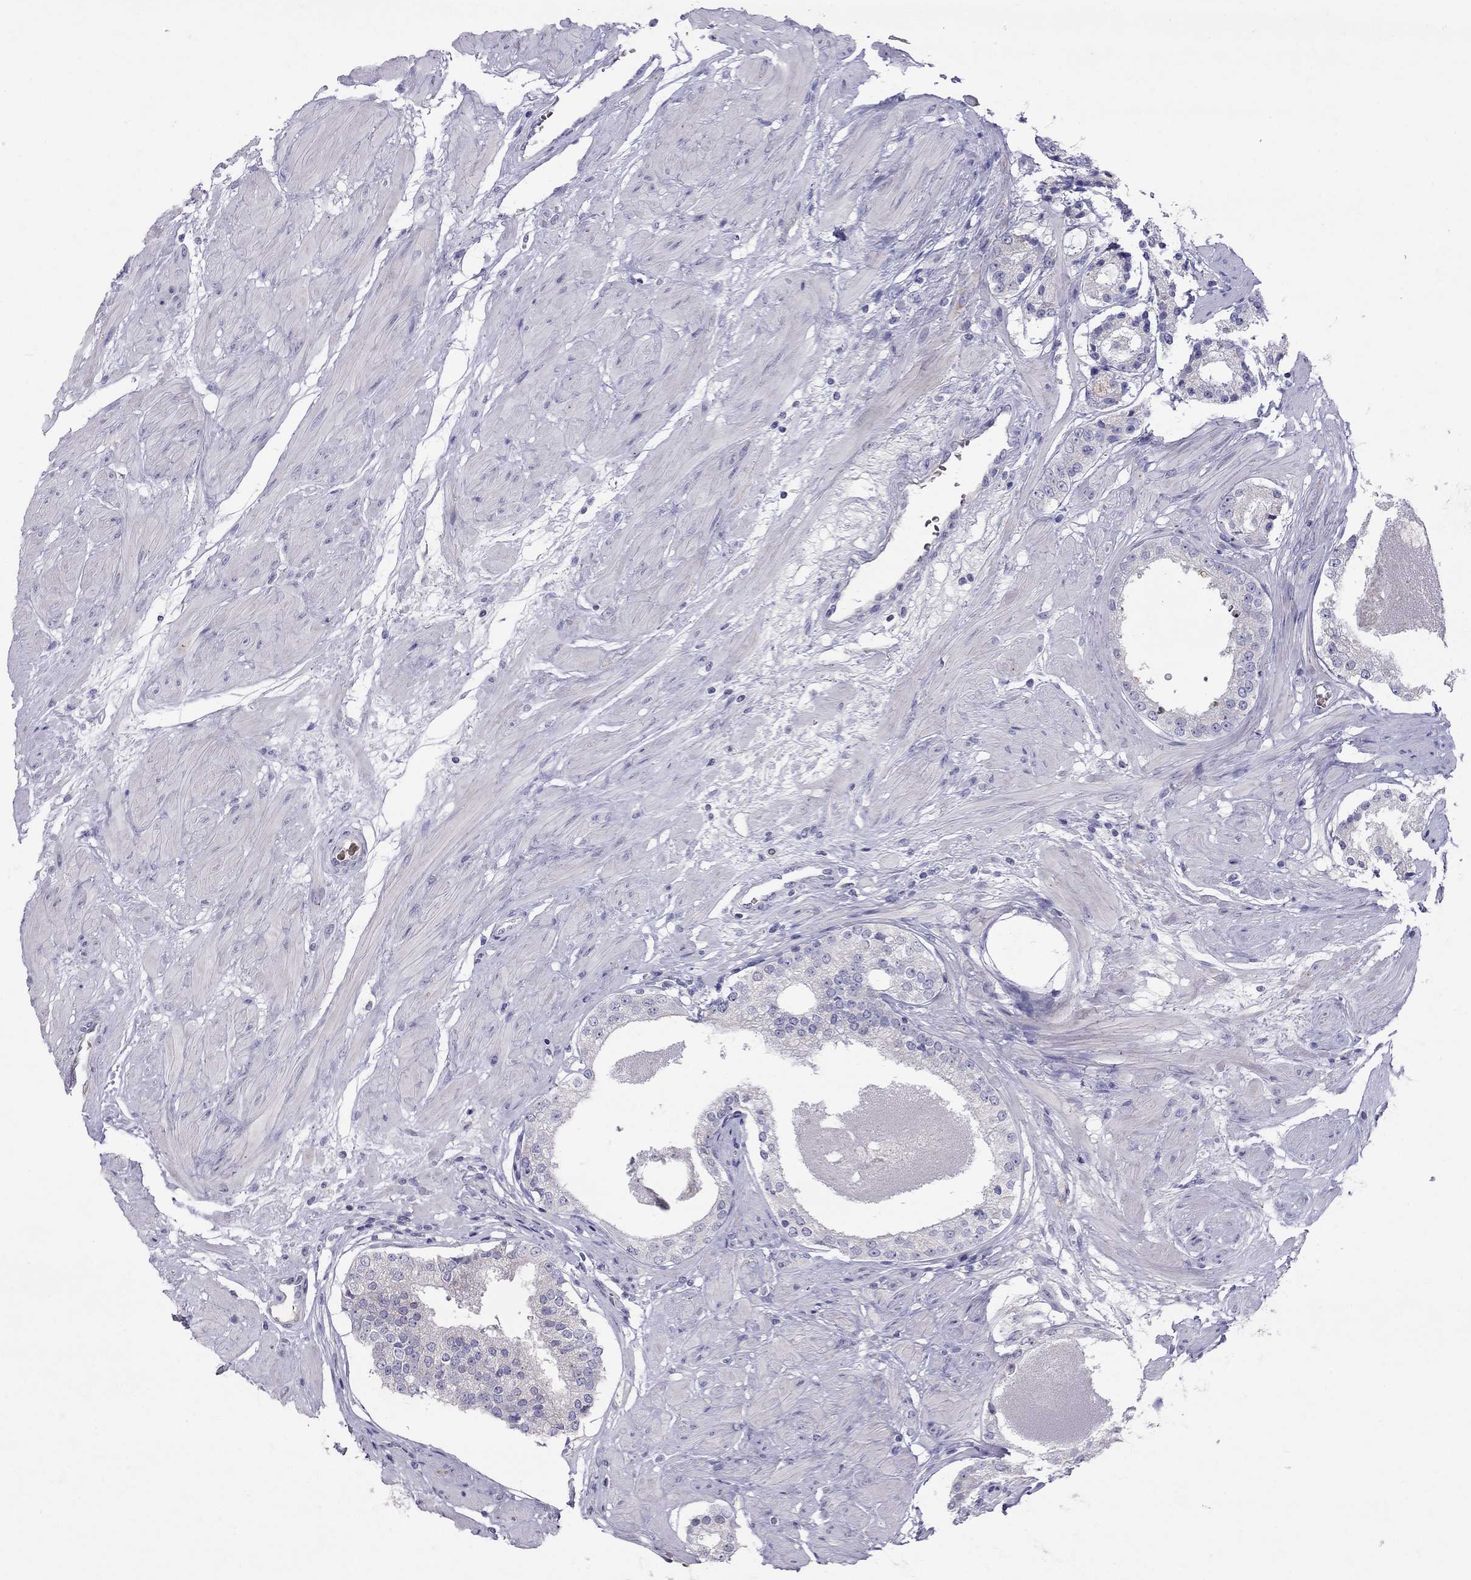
{"staining": {"intensity": "negative", "quantity": "none", "location": "none"}, "tissue": "prostate cancer", "cell_type": "Tumor cells", "image_type": "cancer", "snomed": [{"axis": "morphology", "description": "Adenocarcinoma, Low grade"}, {"axis": "topography", "description": "Prostate"}], "caption": "Immunohistochemistry (IHC) of prostate cancer exhibits no positivity in tumor cells.", "gene": "MUC16", "patient": {"sex": "male", "age": 60}}